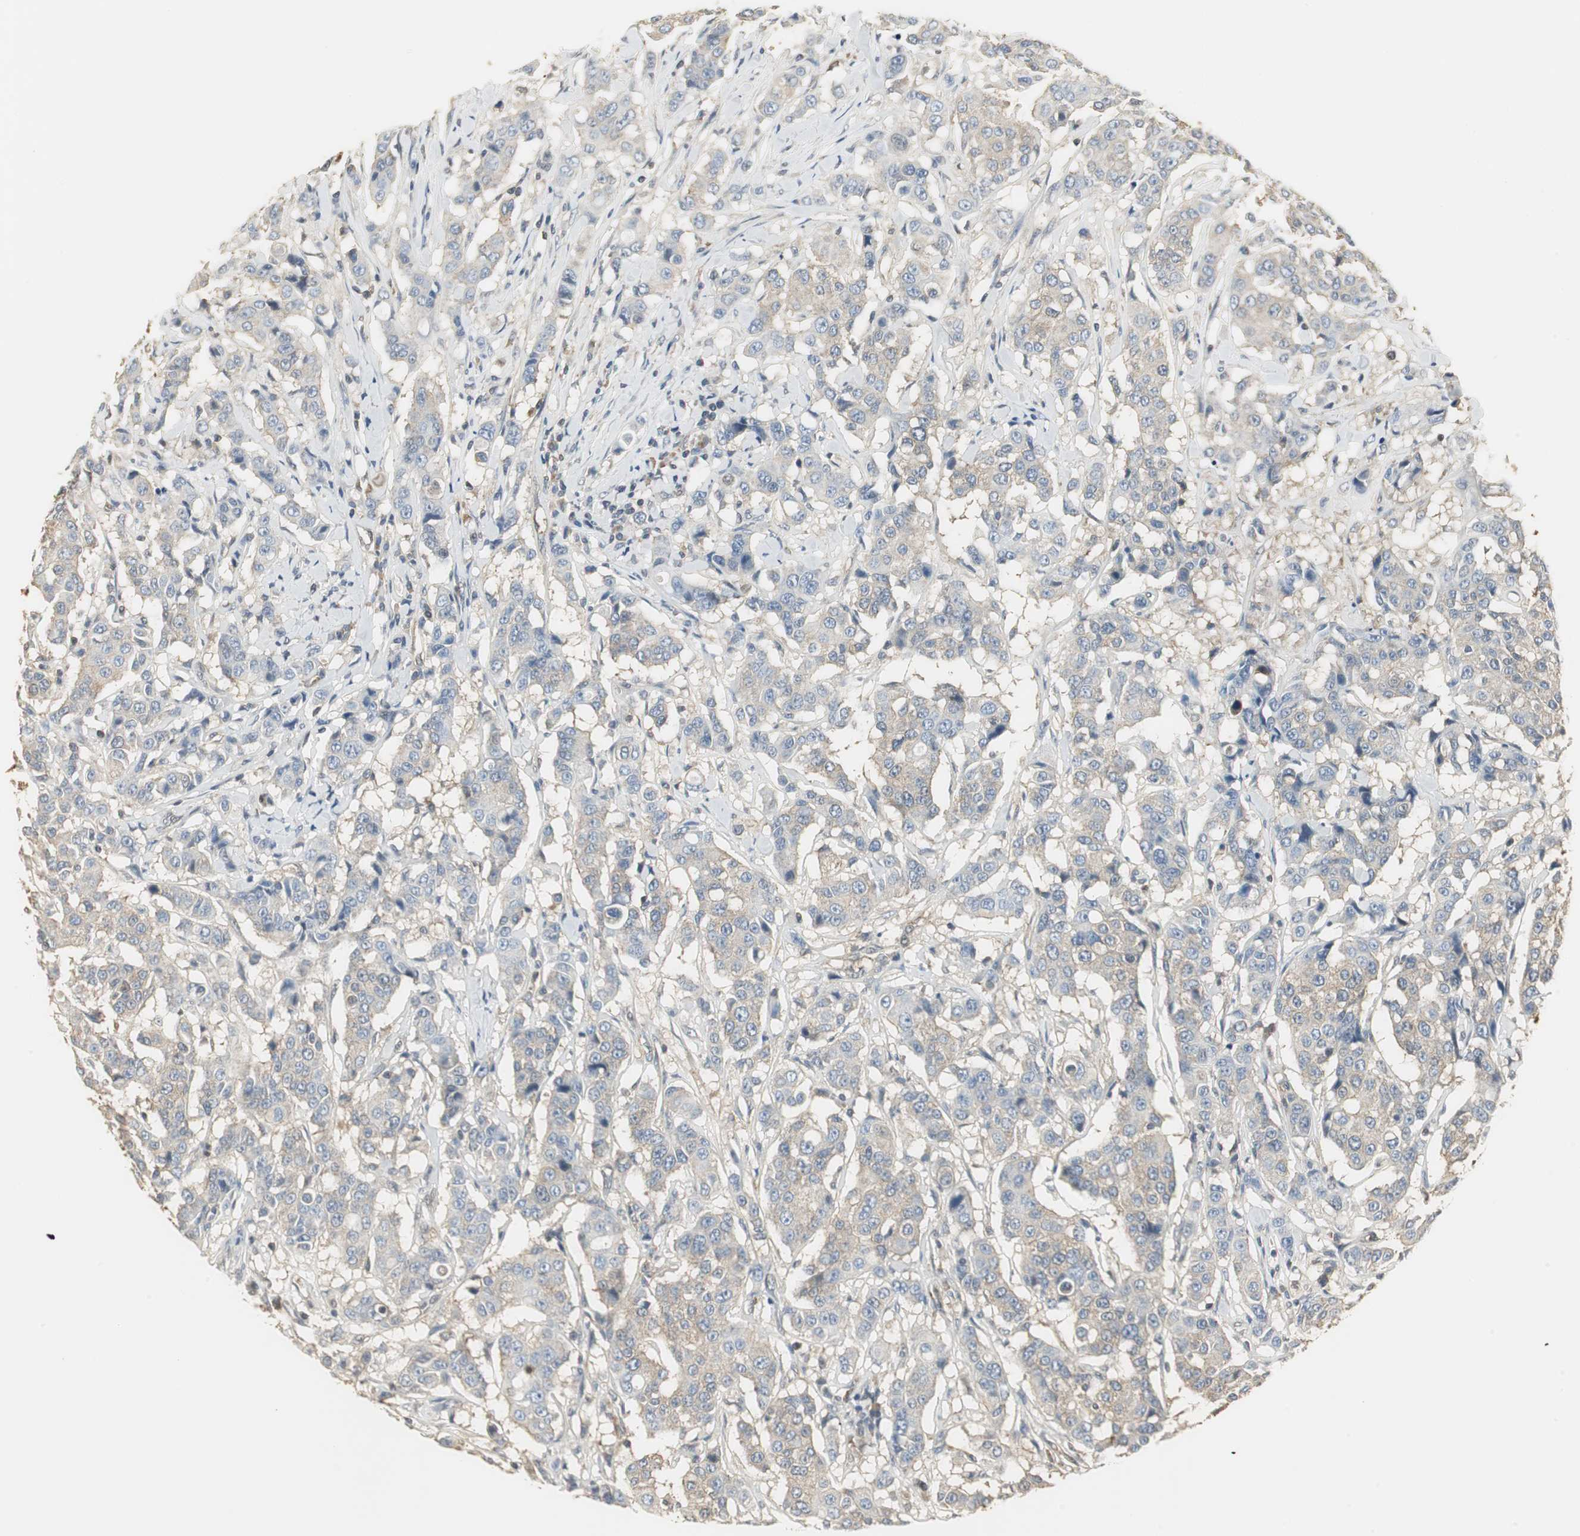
{"staining": {"intensity": "weak", "quantity": "25%-75%", "location": "cytoplasmic/membranous"}, "tissue": "breast cancer", "cell_type": "Tumor cells", "image_type": "cancer", "snomed": [{"axis": "morphology", "description": "Duct carcinoma"}, {"axis": "topography", "description": "Breast"}], "caption": "The image demonstrates immunohistochemical staining of breast cancer. There is weak cytoplasmic/membranous expression is identified in approximately 25%-75% of tumor cells.", "gene": "CCT5", "patient": {"sex": "female", "age": 27}}